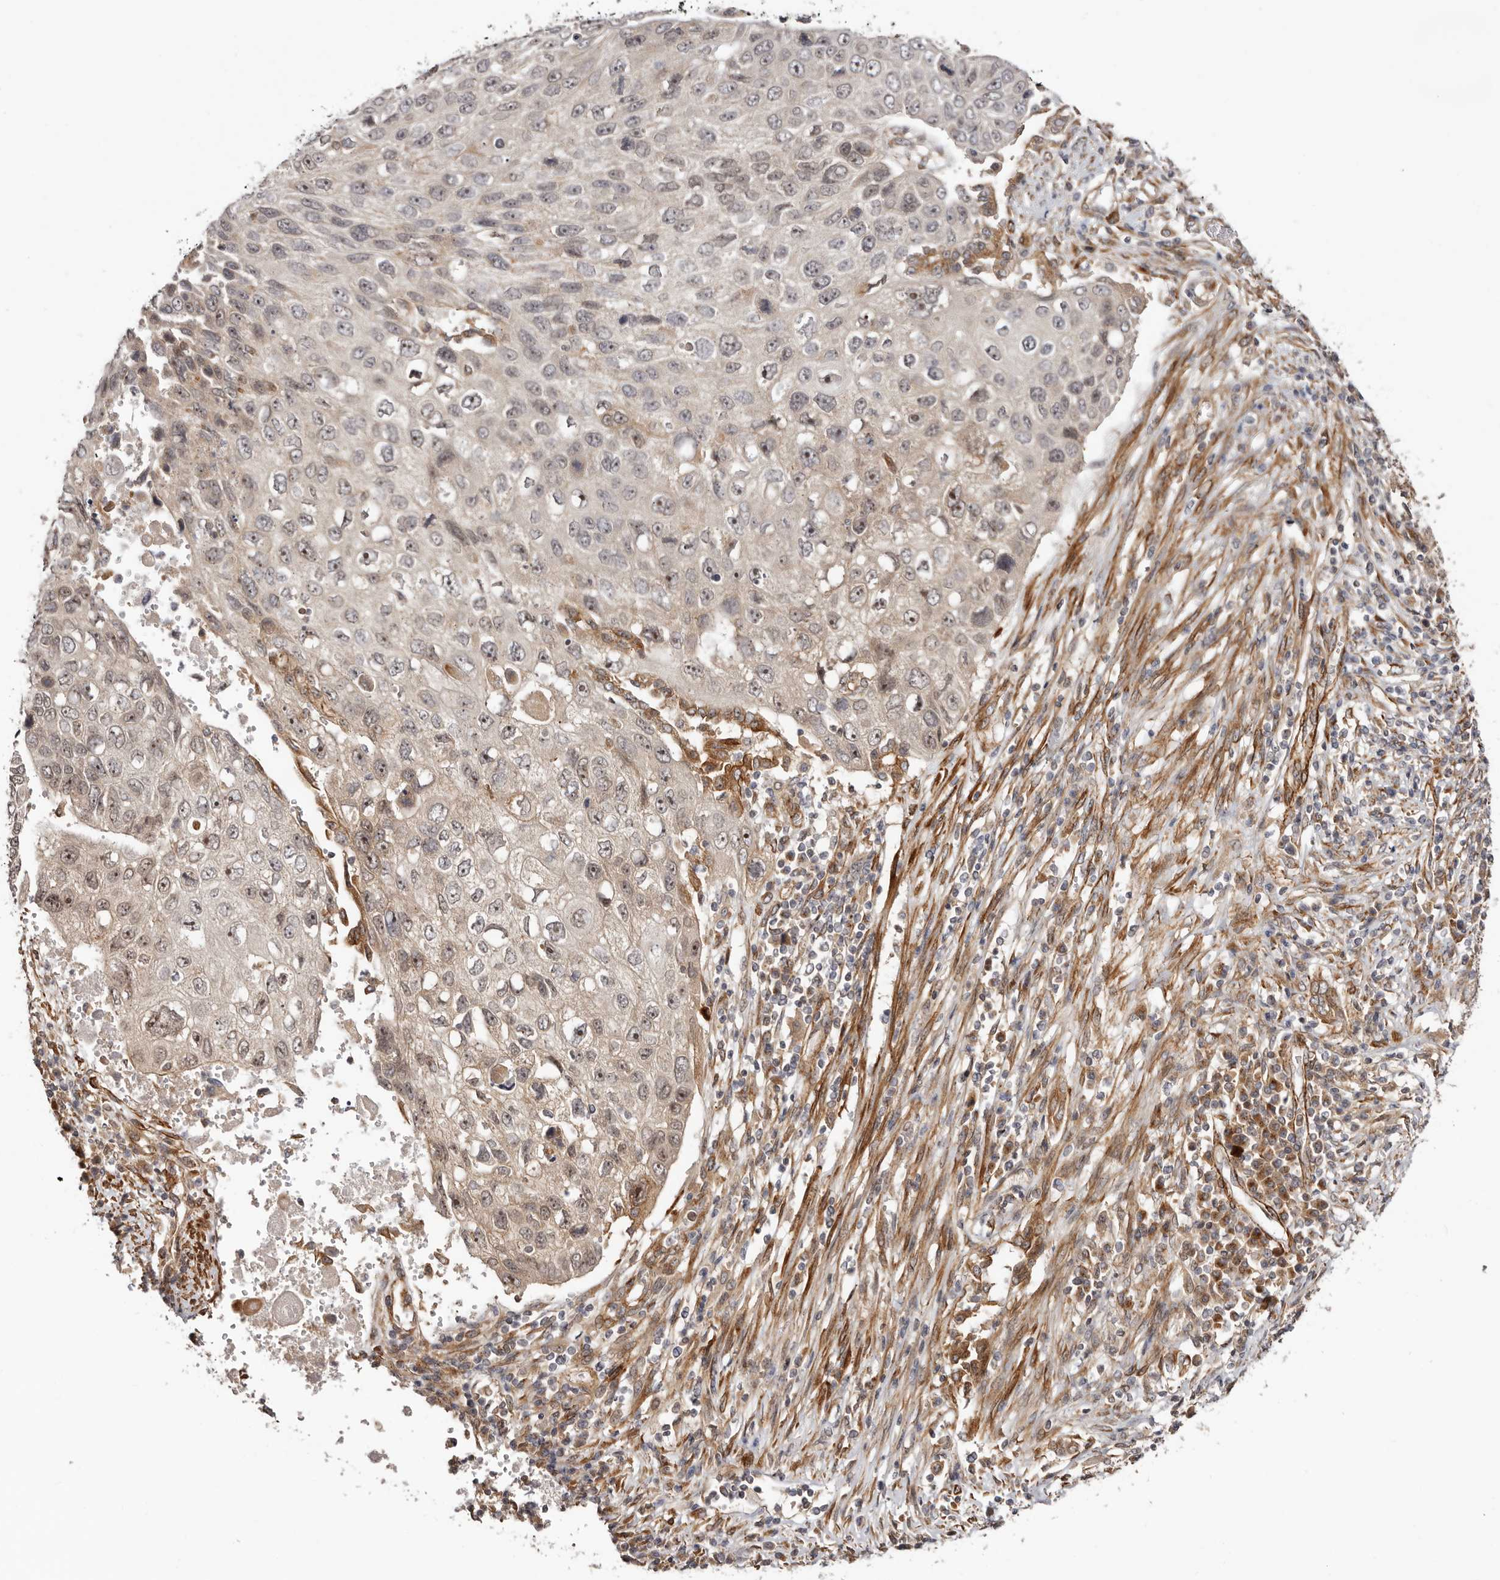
{"staining": {"intensity": "weak", "quantity": "25%-75%", "location": "cytoplasmic/membranous,nuclear"}, "tissue": "lung cancer", "cell_type": "Tumor cells", "image_type": "cancer", "snomed": [{"axis": "morphology", "description": "Squamous cell carcinoma, NOS"}, {"axis": "topography", "description": "Lung"}], "caption": "There is low levels of weak cytoplasmic/membranous and nuclear positivity in tumor cells of lung squamous cell carcinoma, as demonstrated by immunohistochemical staining (brown color).", "gene": "MICAL2", "patient": {"sex": "male", "age": 61}}